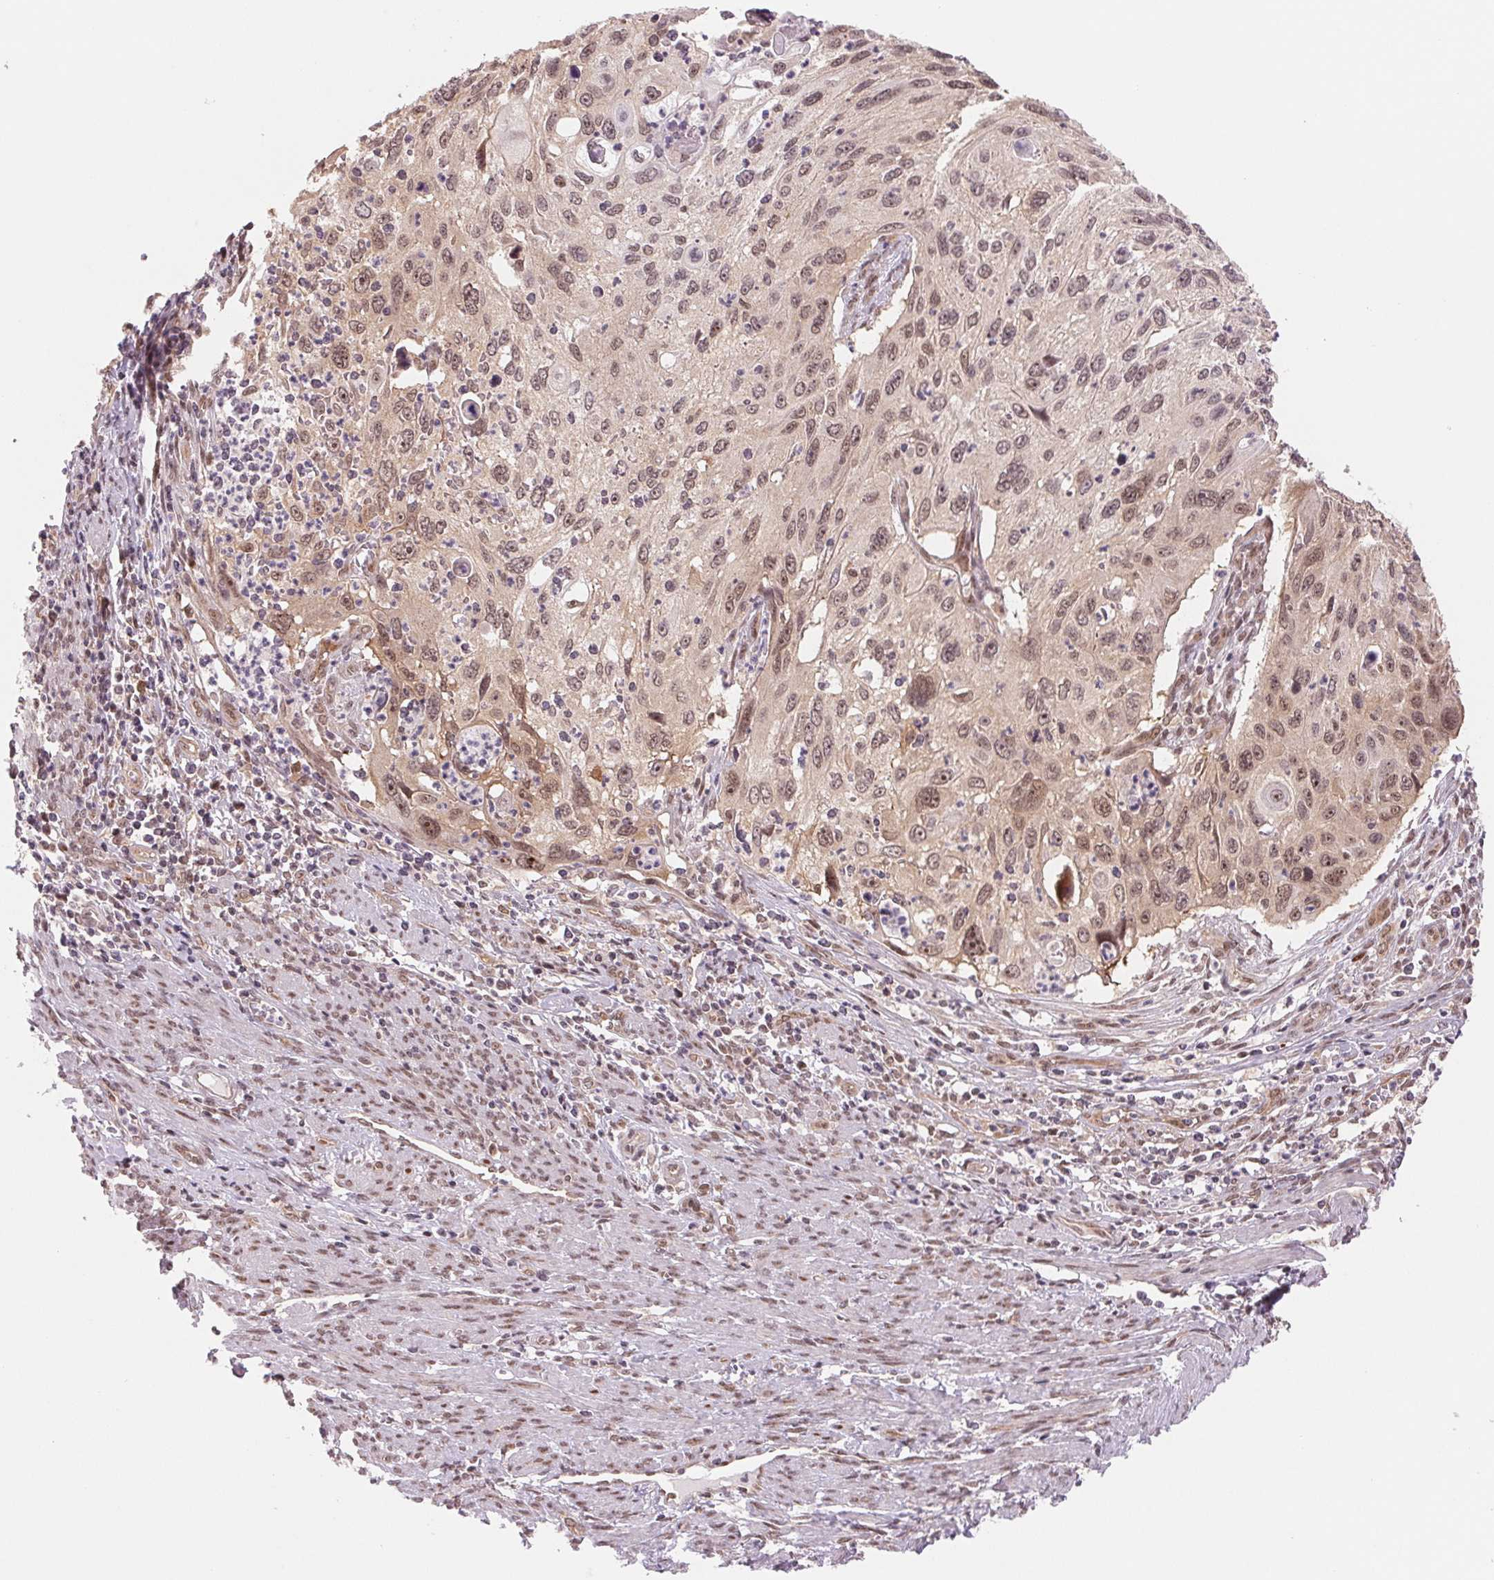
{"staining": {"intensity": "weak", "quantity": "25%-75%", "location": "nuclear"}, "tissue": "cervical cancer", "cell_type": "Tumor cells", "image_type": "cancer", "snomed": [{"axis": "morphology", "description": "Squamous cell carcinoma, NOS"}, {"axis": "topography", "description": "Cervix"}], "caption": "This image exhibits cervical cancer stained with immunohistochemistry (IHC) to label a protein in brown. The nuclear of tumor cells show weak positivity for the protein. Nuclei are counter-stained blue.", "gene": "DNAJB6", "patient": {"sex": "female", "age": 70}}